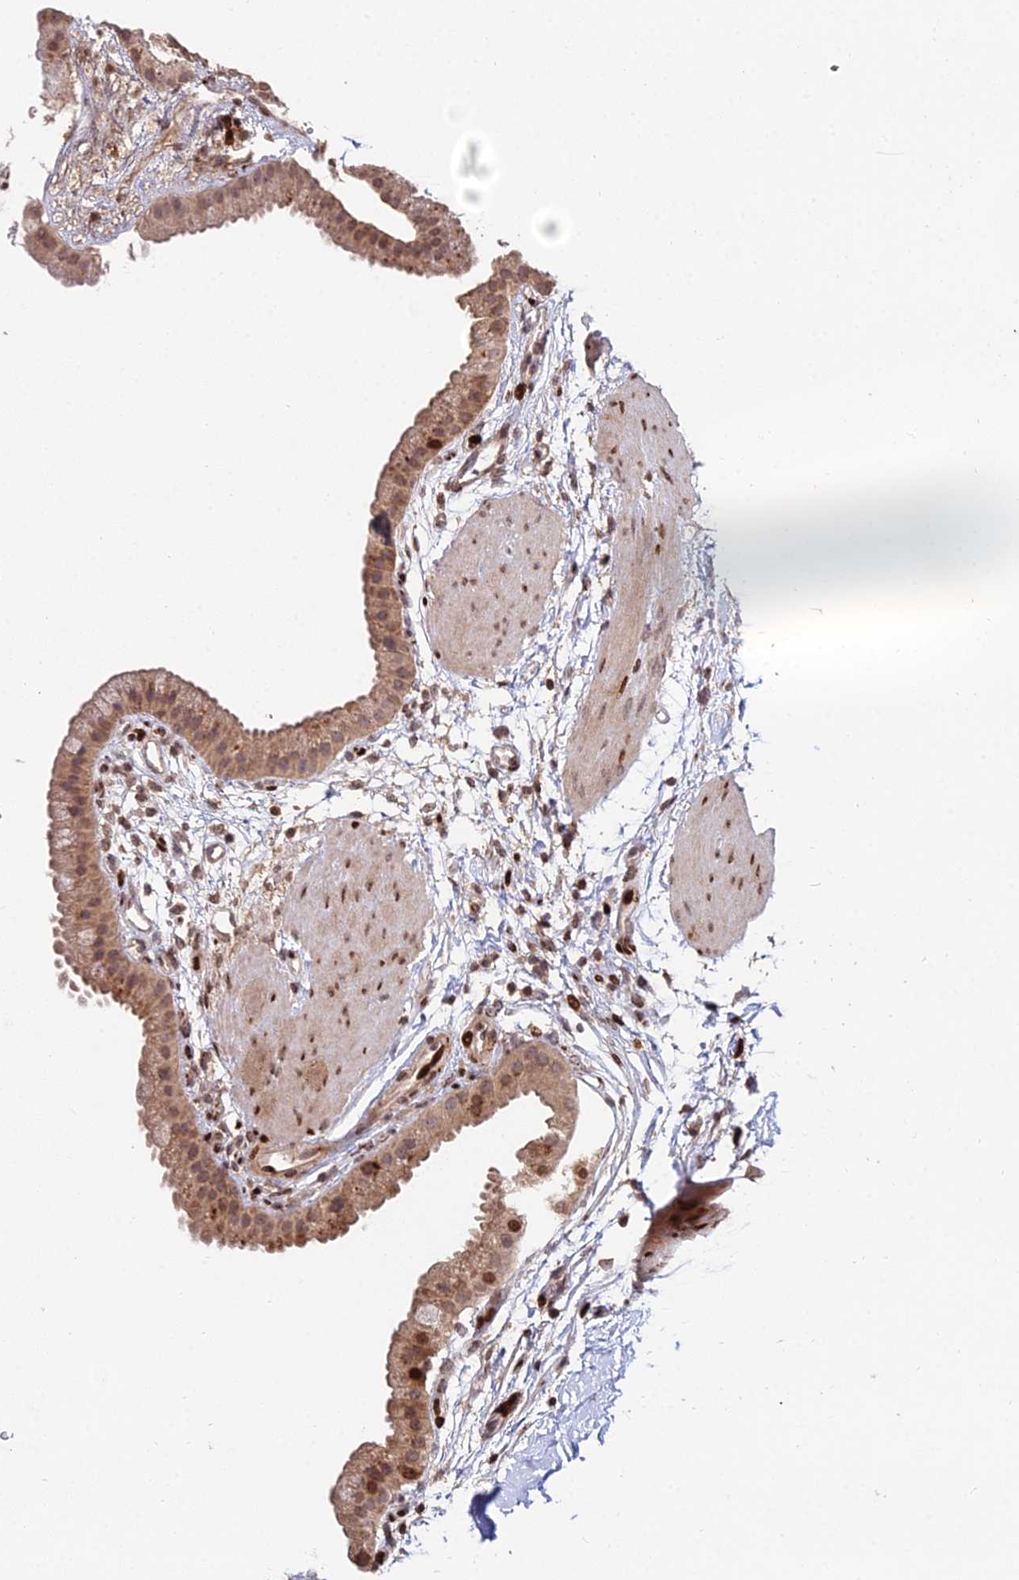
{"staining": {"intensity": "strong", "quantity": "25%-75%", "location": "cytoplasmic/membranous,nuclear"}, "tissue": "gallbladder", "cell_type": "Glandular cells", "image_type": "normal", "snomed": [{"axis": "morphology", "description": "Normal tissue, NOS"}, {"axis": "topography", "description": "Gallbladder"}], "caption": "Immunohistochemical staining of unremarkable gallbladder exhibits high levels of strong cytoplasmic/membranous,nuclear staining in approximately 25%-75% of glandular cells. The protein is stained brown, and the nuclei are stained in blue (DAB (3,3'-diaminobenzidine) IHC with brightfield microscopy, high magnification).", "gene": "RBMS2", "patient": {"sex": "female", "age": 64}}